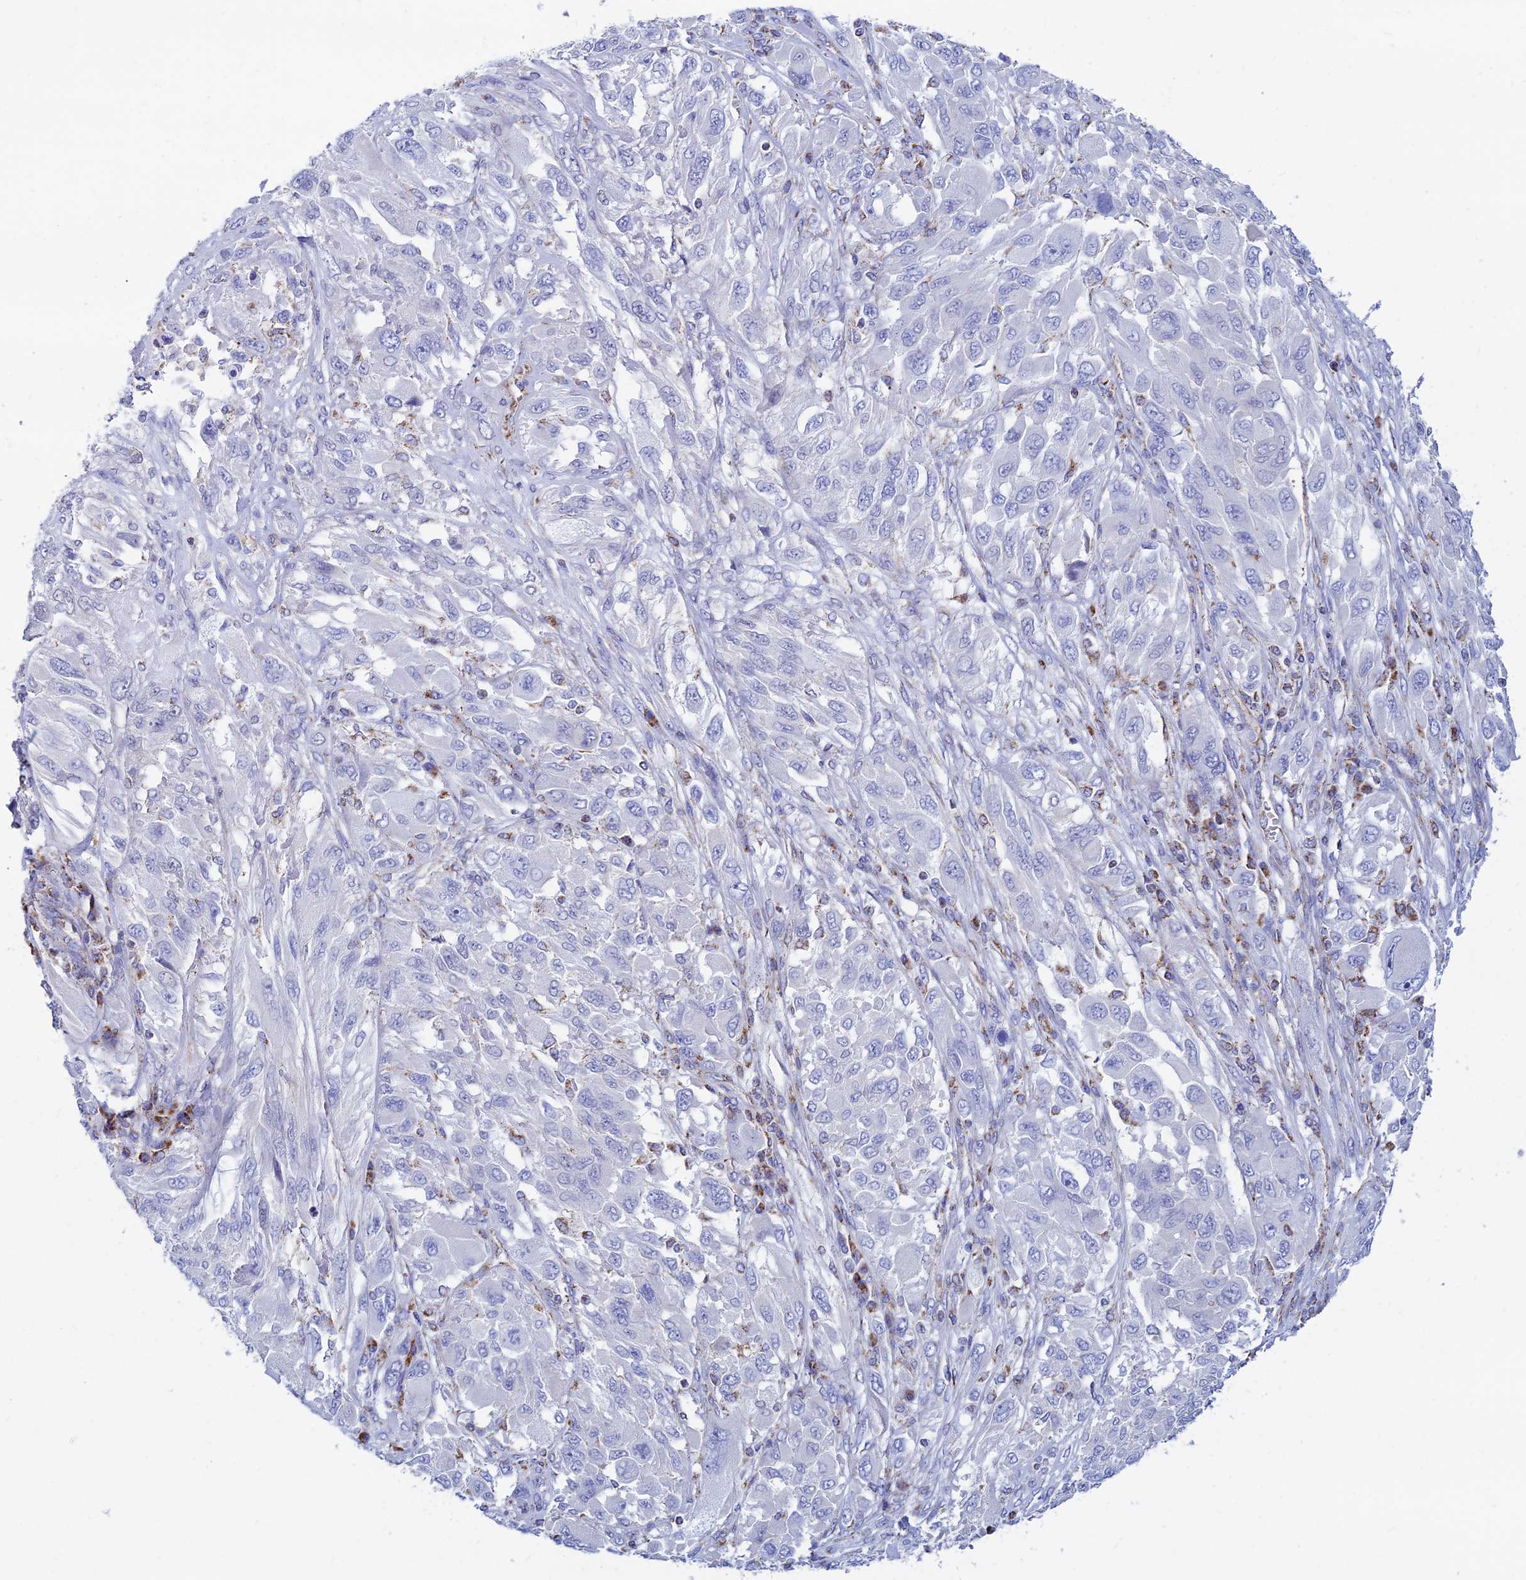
{"staining": {"intensity": "negative", "quantity": "none", "location": "none"}, "tissue": "melanoma", "cell_type": "Tumor cells", "image_type": "cancer", "snomed": [{"axis": "morphology", "description": "Malignant melanoma, NOS"}, {"axis": "topography", "description": "Skin"}], "caption": "A photomicrograph of melanoma stained for a protein exhibits no brown staining in tumor cells.", "gene": "MGST1", "patient": {"sex": "female", "age": 91}}